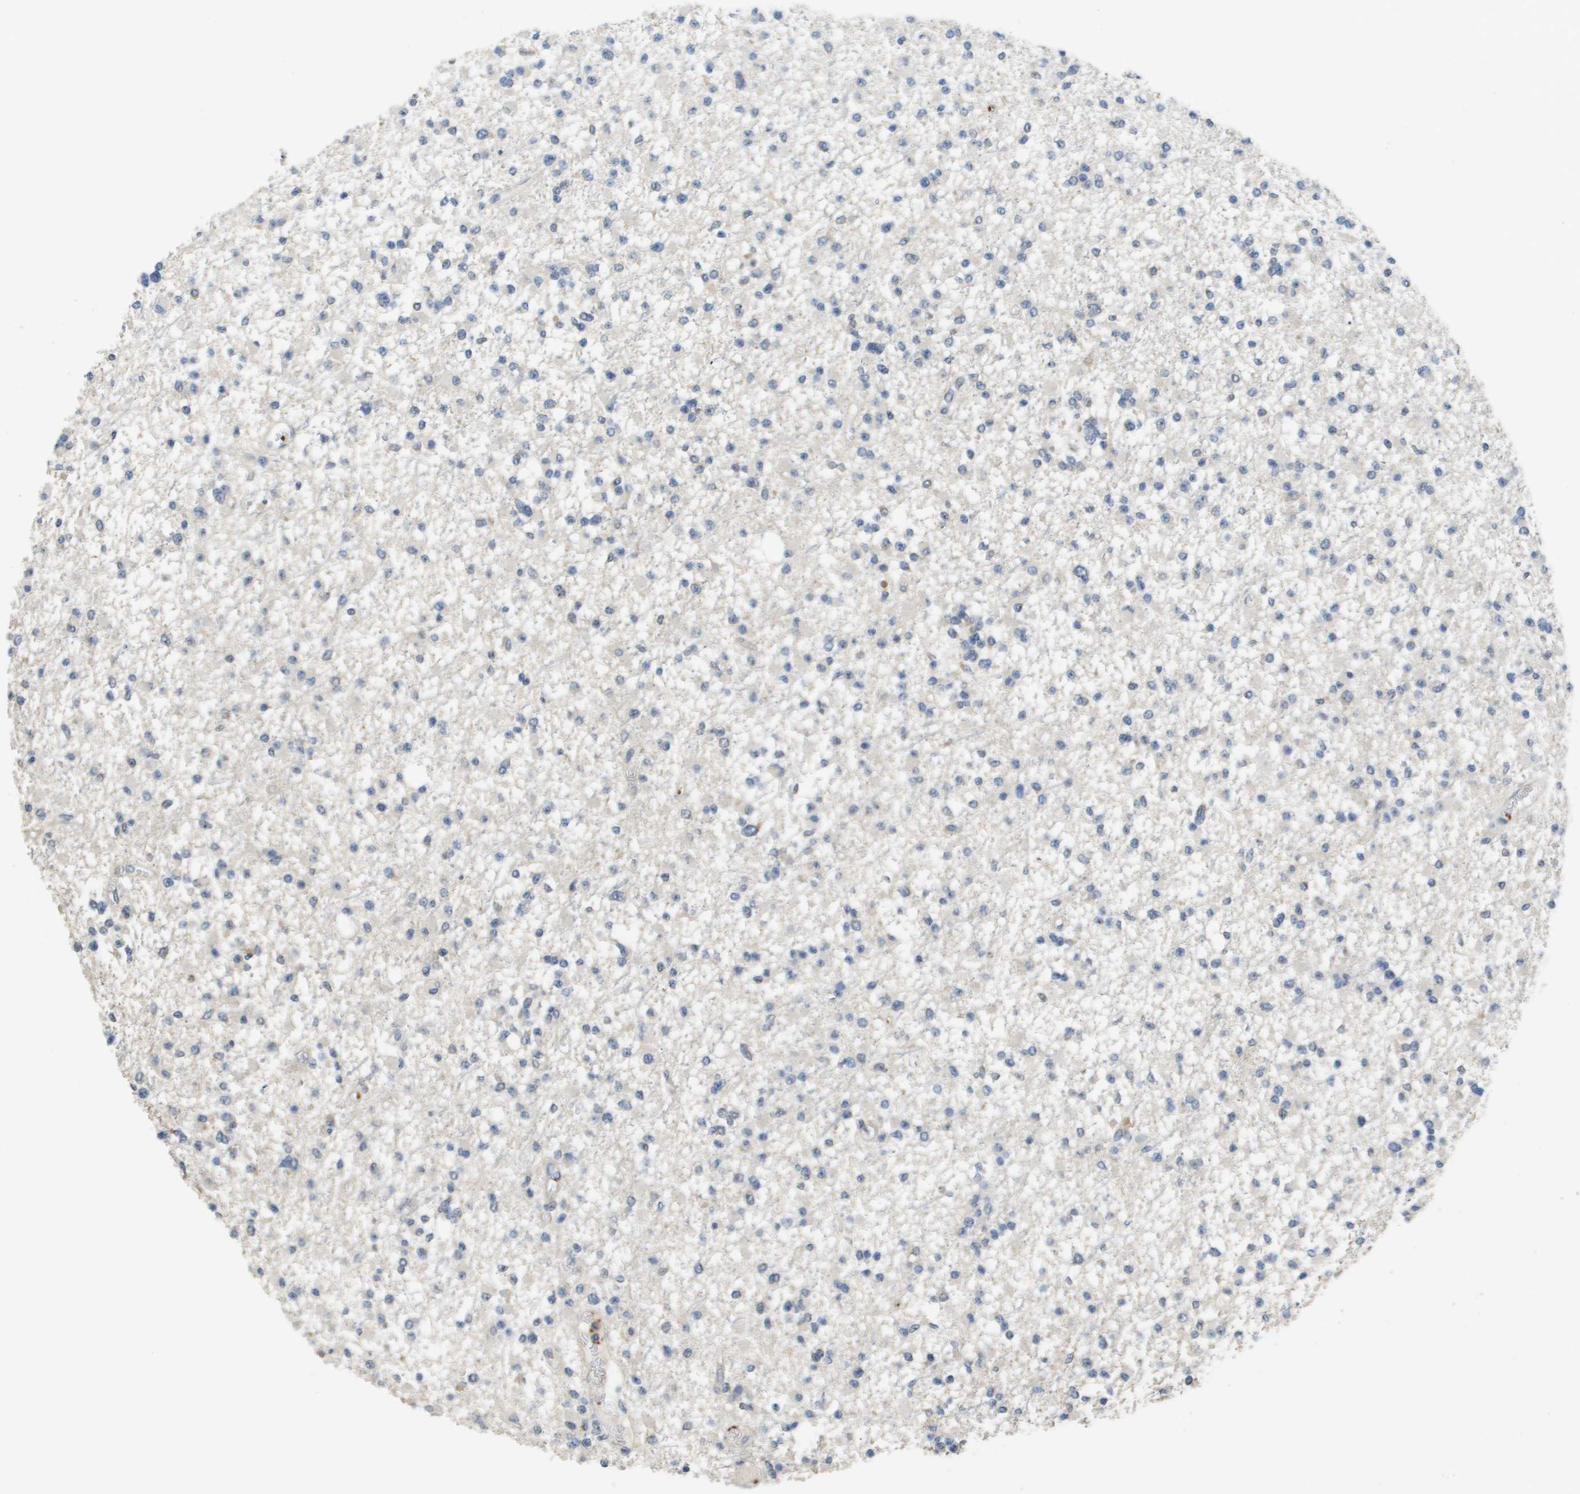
{"staining": {"intensity": "negative", "quantity": "none", "location": "none"}, "tissue": "glioma", "cell_type": "Tumor cells", "image_type": "cancer", "snomed": [{"axis": "morphology", "description": "Glioma, malignant, Low grade"}, {"axis": "topography", "description": "Brain"}], "caption": "Tumor cells show no significant positivity in malignant glioma (low-grade).", "gene": "RAB27B", "patient": {"sex": "female", "age": 22}}